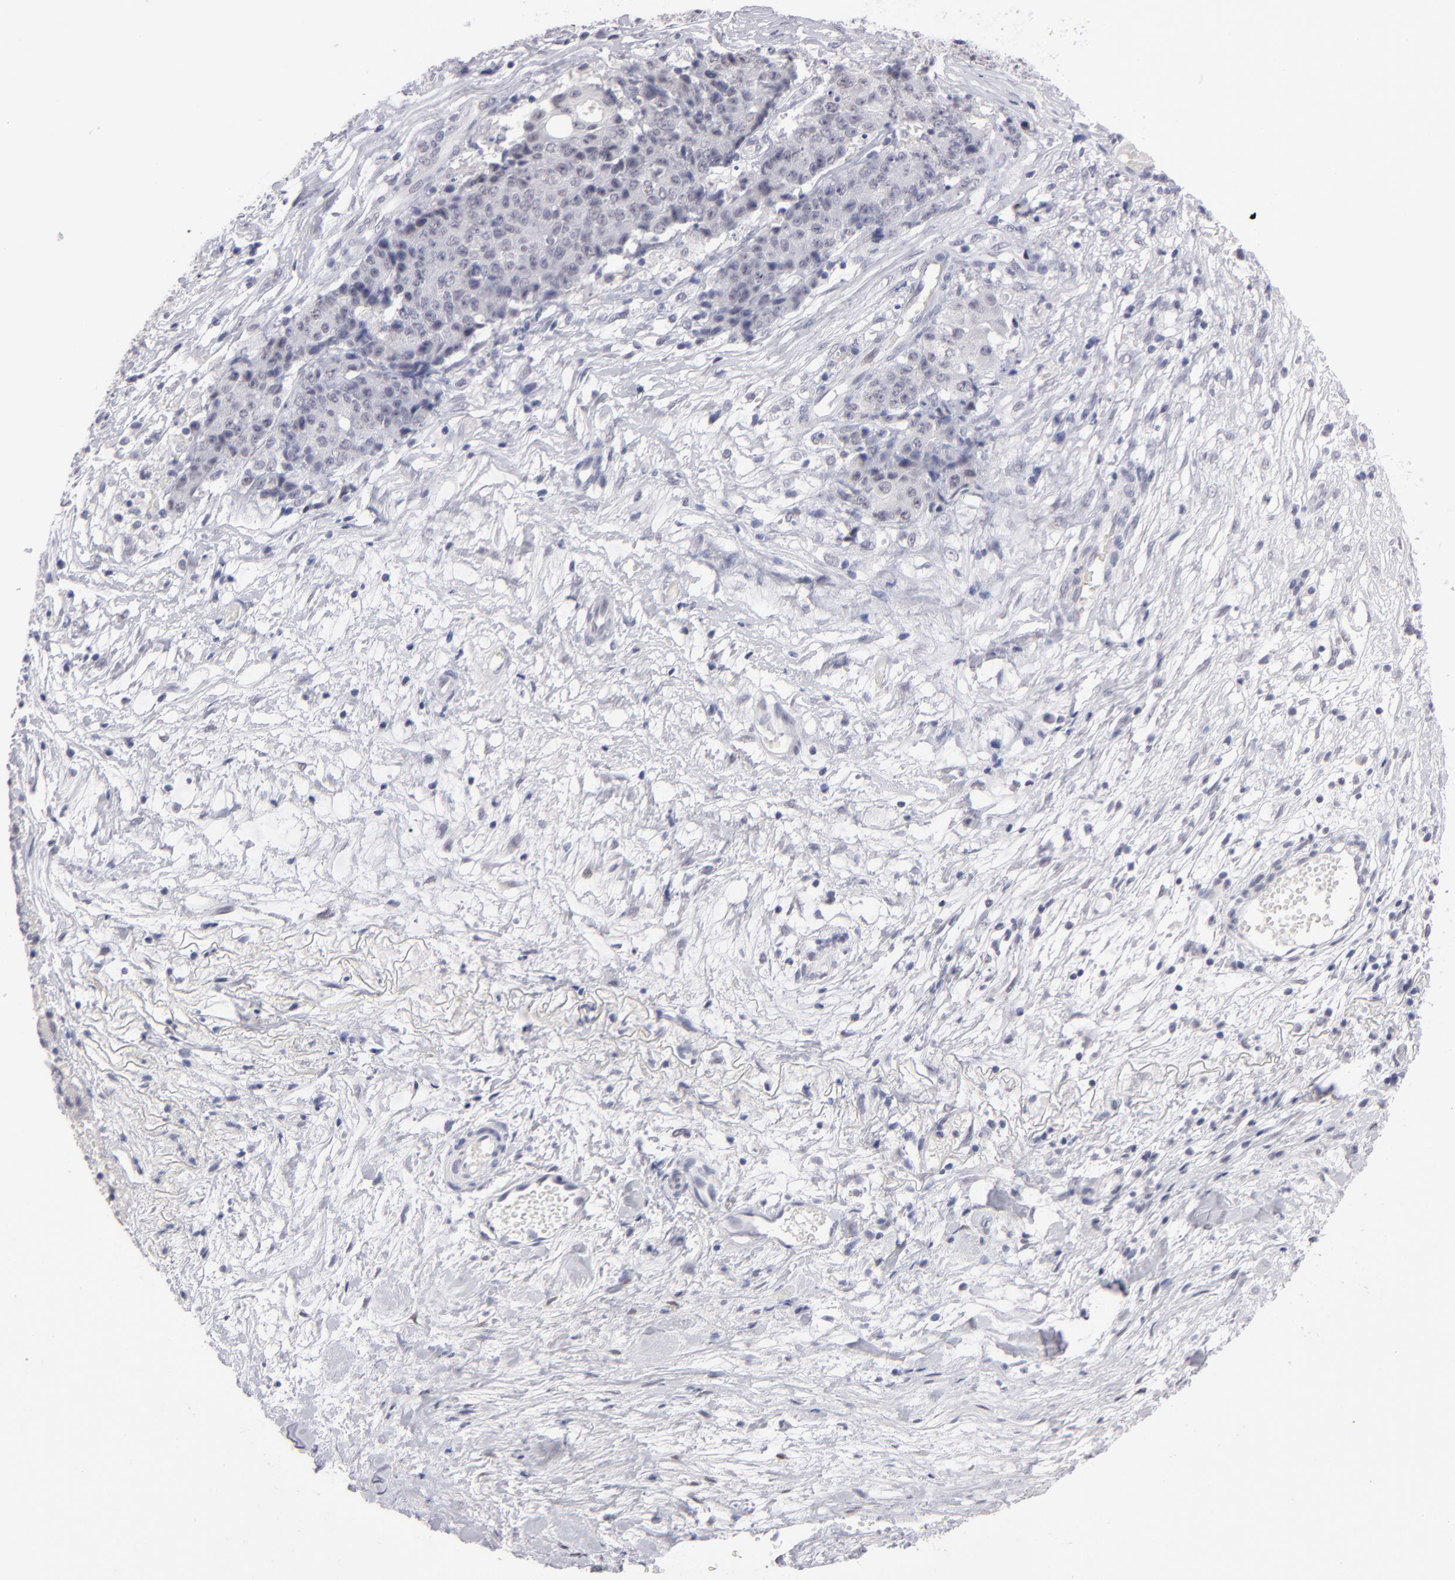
{"staining": {"intensity": "weak", "quantity": "<25%", "location": "nuclear"}, "tissue": "ovarian cancer", "cell_type": "Tumor cells", "image_type": "cancer", "snomed": [{"axis": "morphology", "description": "Carcinoma, endometroid"}, {"axis": "topography", "description": "Ovary"}], "caption": "A high-resolution image shows immunohistochemistry staining of ovarian cancer (endometroid carcinoma), which reveals no significant expression in tumor cells.", "gene": "TEX11", "patient": {"sex": "female", "age": 42}}